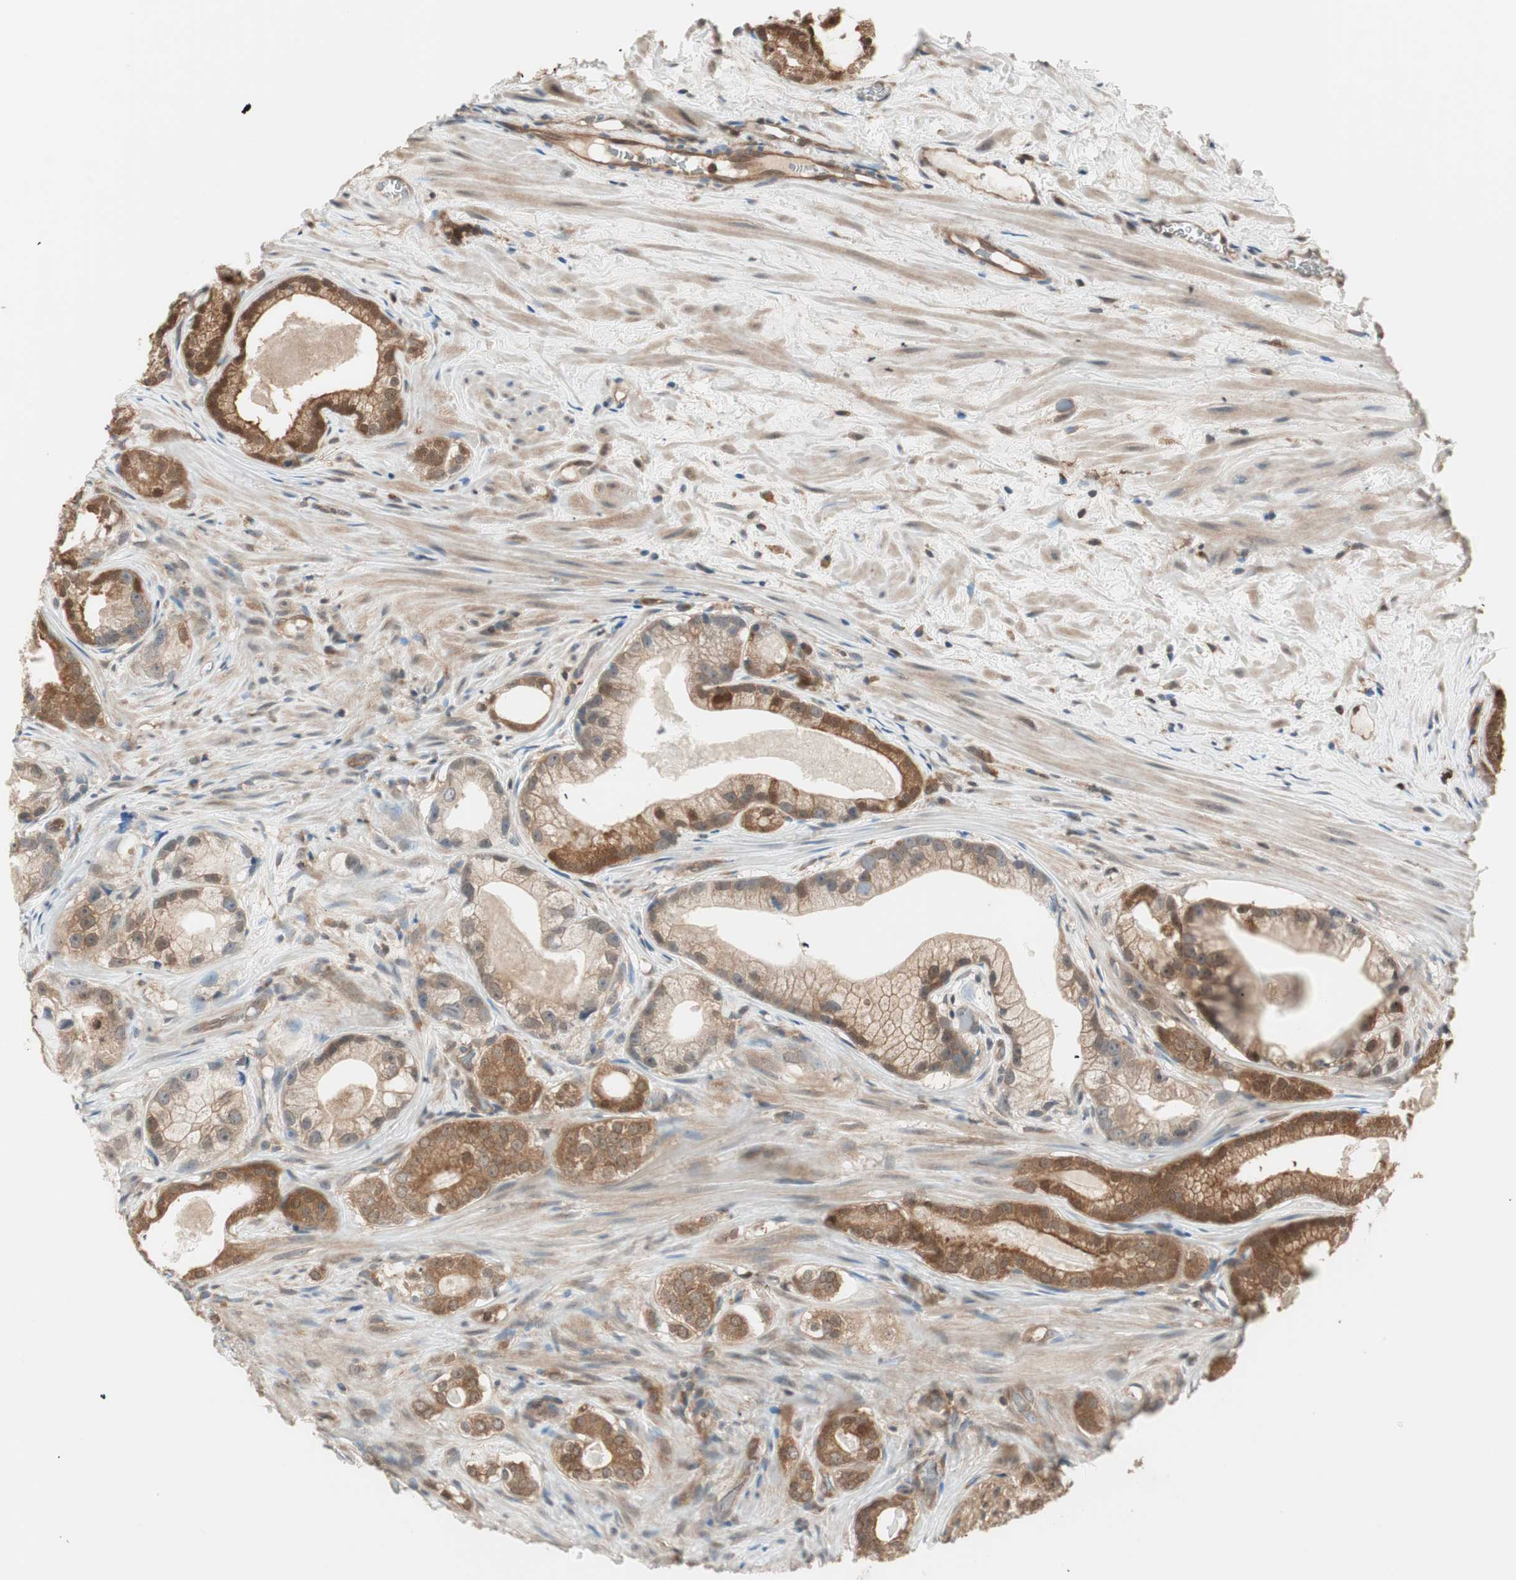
{"staining": {"intensity": "moderate", "quantity": "25%-75%", "location": "cytoplasmic/membranous"}, "tissue": "prostate cancer", "cell_type": "Tumor cells", "image_type": "cancer", "snomed": [{"axis": "morphology", "description": "Adenocarcinoma, Low grade"}, {"axis": "topography", "description": "Prostate"}], "caption": "This photomicrograph reveals IHC staining of prostate low-grade adenocarcinoma, with medium moderate cytoplasmic/membranous expression in approximately 25%-75% of tumor cells.", "gene": "GALT", "patient": {"sex": "male", "age": 59}}